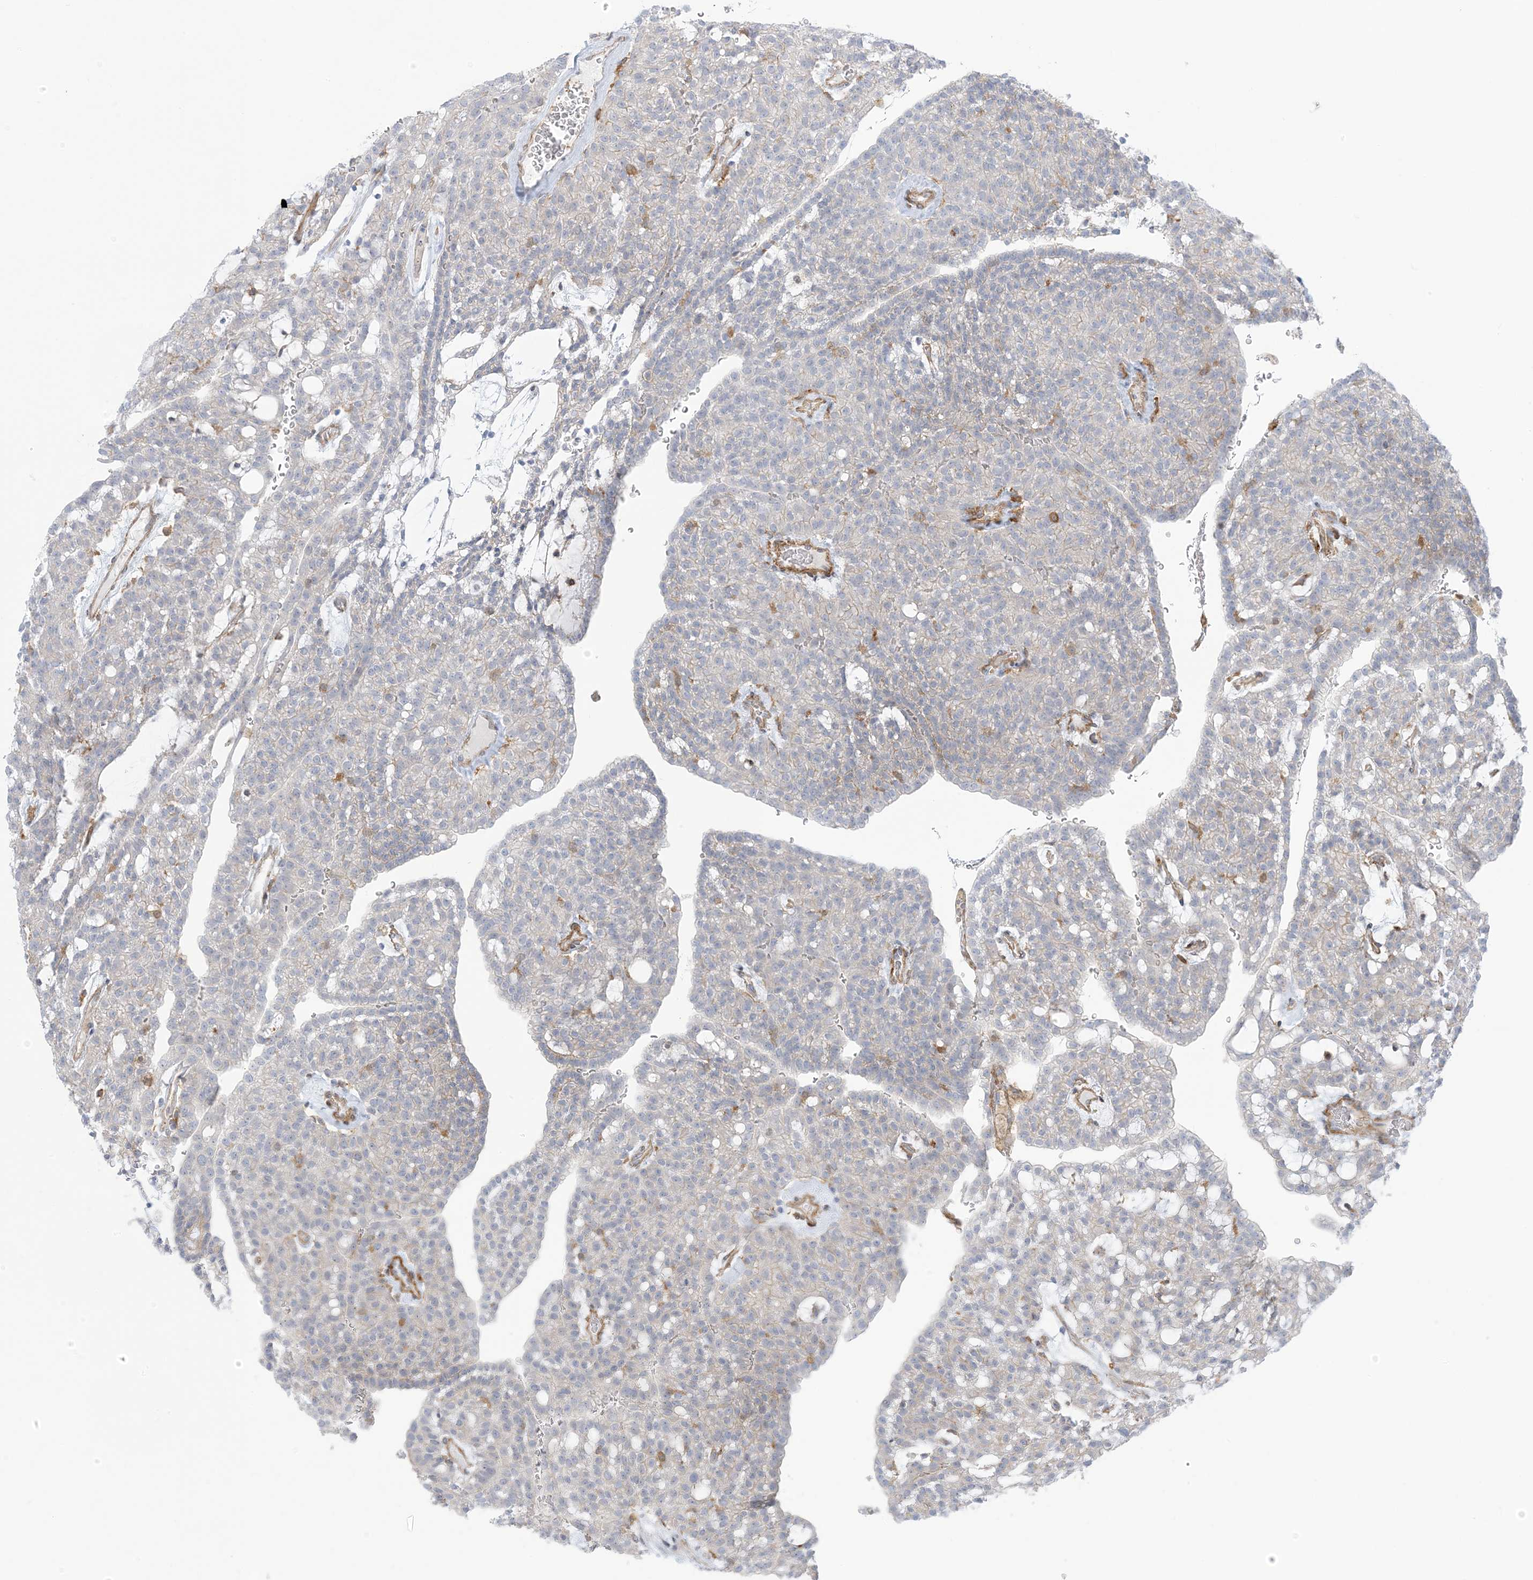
{"staining": {"intensity": "negative", "quantity": "none", "location": "none"}, "tissue": "renal cancer", "cell_type": "Tumor cells", "image_type": "cancer", "snomed": [{"axis": "morphology", "description": "Adenocarcinoma, NOS"}, {"axis": "topography", "description": "Kidney"}], "caption": "Immunohistochemistry photomicrograph of human adenocarcinoma (renal) stained for a protein (brown), which shows no expression in tumor cells. (Stains: DAB (3,3'-diaminobenzidine) immunohistochemistry (IHC) with hematoxylin counter stain, Microscopy: brightfield microscopy at high magnification).", "gene": "ICMT", "patient": {"sex": "male", "age": 63}}